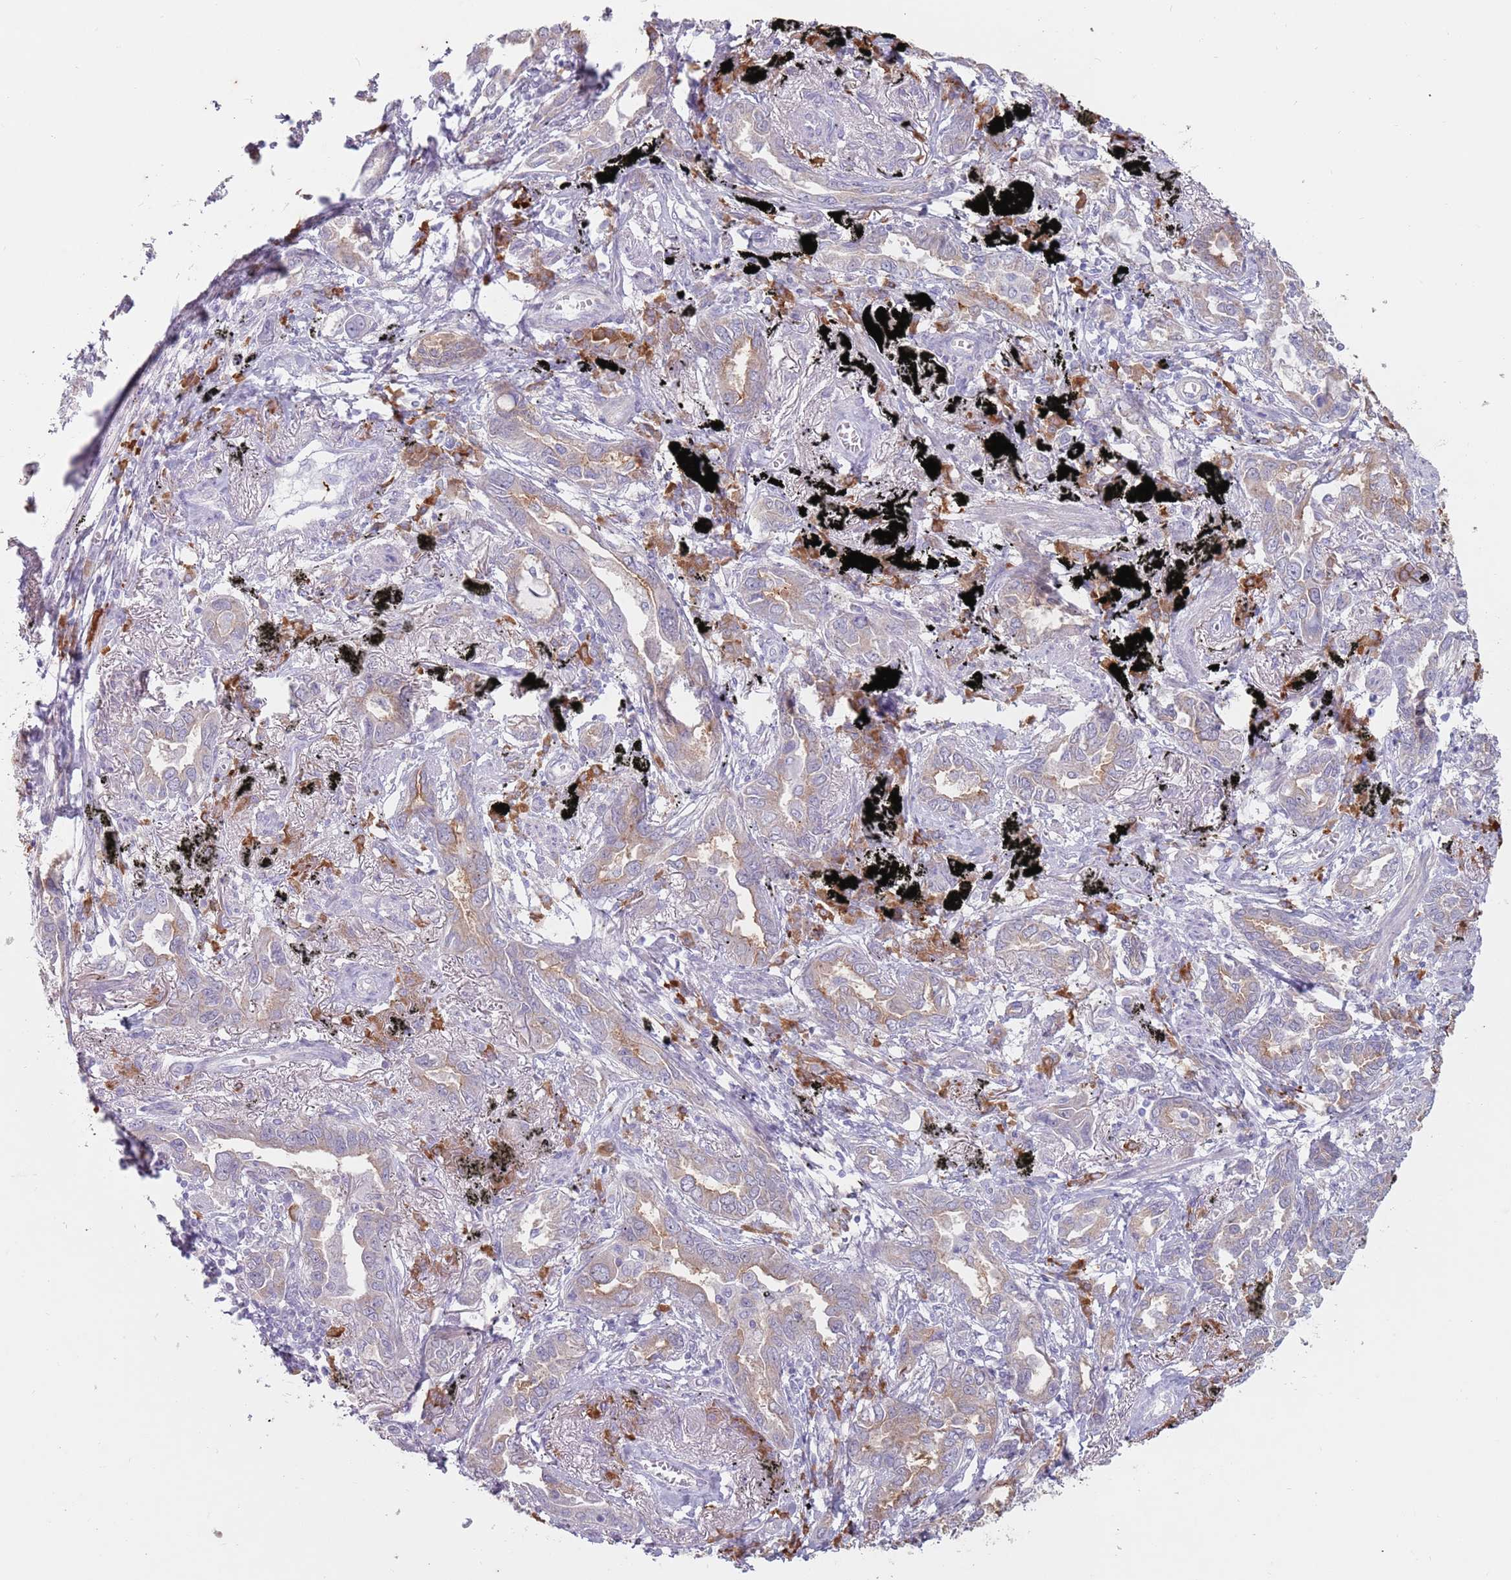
{"staining": {"intensity": "weak", "quantity": "25%-75%", "location": "cytoplasmic/membranous"}, "tissue": "lung cancer", "cell_type": "Tumor cells", "image_type": "cancer", "snomed": [{"axis": "morphology", "description": "Adenocarcinoma, NOS"}, {"axis": "topography", "description": "Lung"}], "caption": "High-power microscopy captured an immunohistochemistry (IHC) histopathology image of lung cancer, revealing weak cytoplasmic/membranous expression in approximately 25%-75% of tumor cells.", "gene": "DXO", "patient": {"sex": "male", "age": 67}}